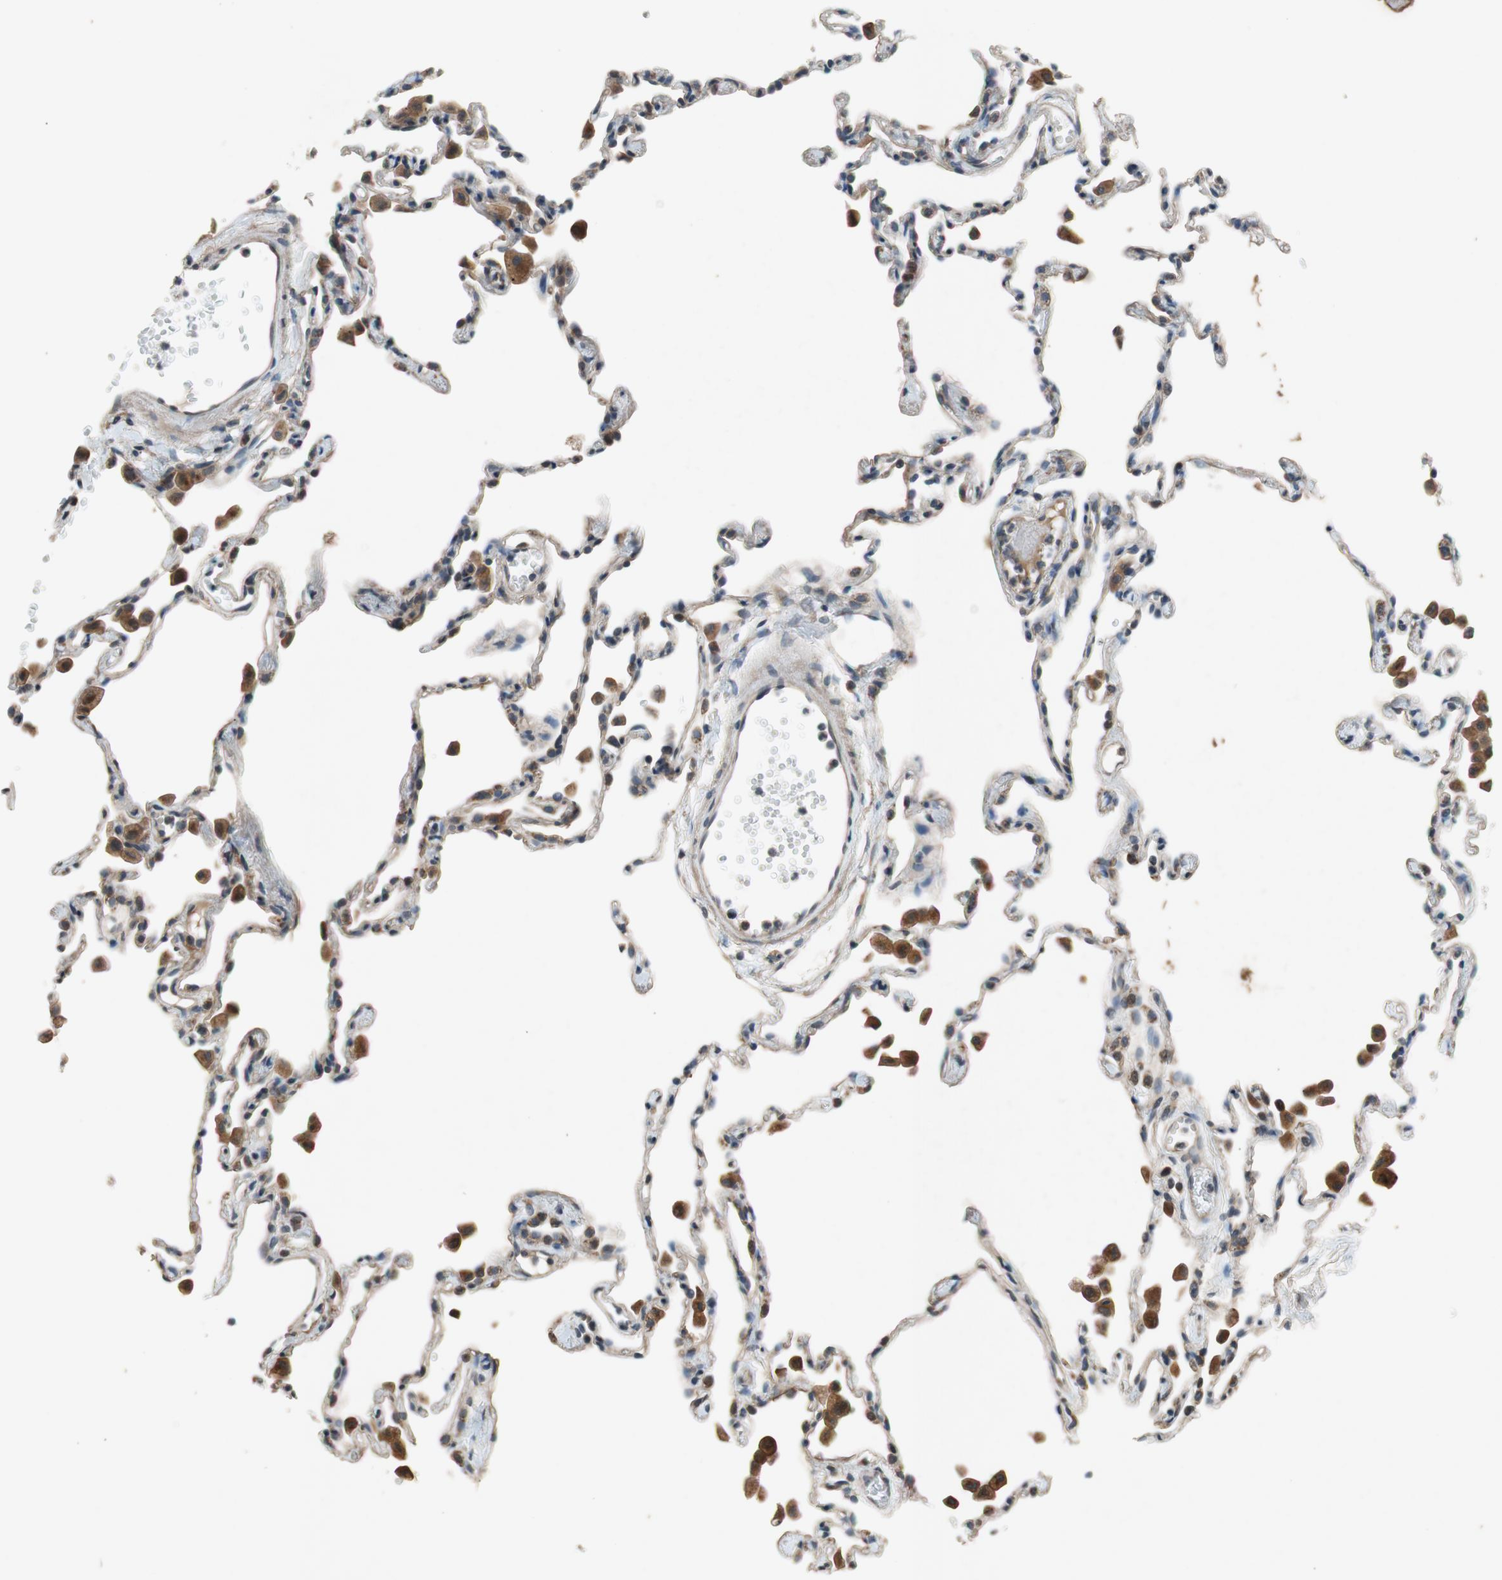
{"staining": {"intensity": "moderate", "quantity": ">75%", "location": "cytoplasmic/membranous"}, "tissue": "lung", "cell_type": "Alveolar cells", "image_type": "normal", "snomed": [{"axis": "morphology", "description": "Normal tissue, NOS"}, {"axis": "topography", "description": "Lung"}], "caption": "High-magnification brightfield microscopy of benign lung stained with DAB (brown) and counterstained with hematoxylin (blue). alveolar cells exhibit moderate cytoplasmic/membranous expression is present in about>75% of cells.", "gene": "ATP2C1", "patient": {"sex": "female", "age": 49}}